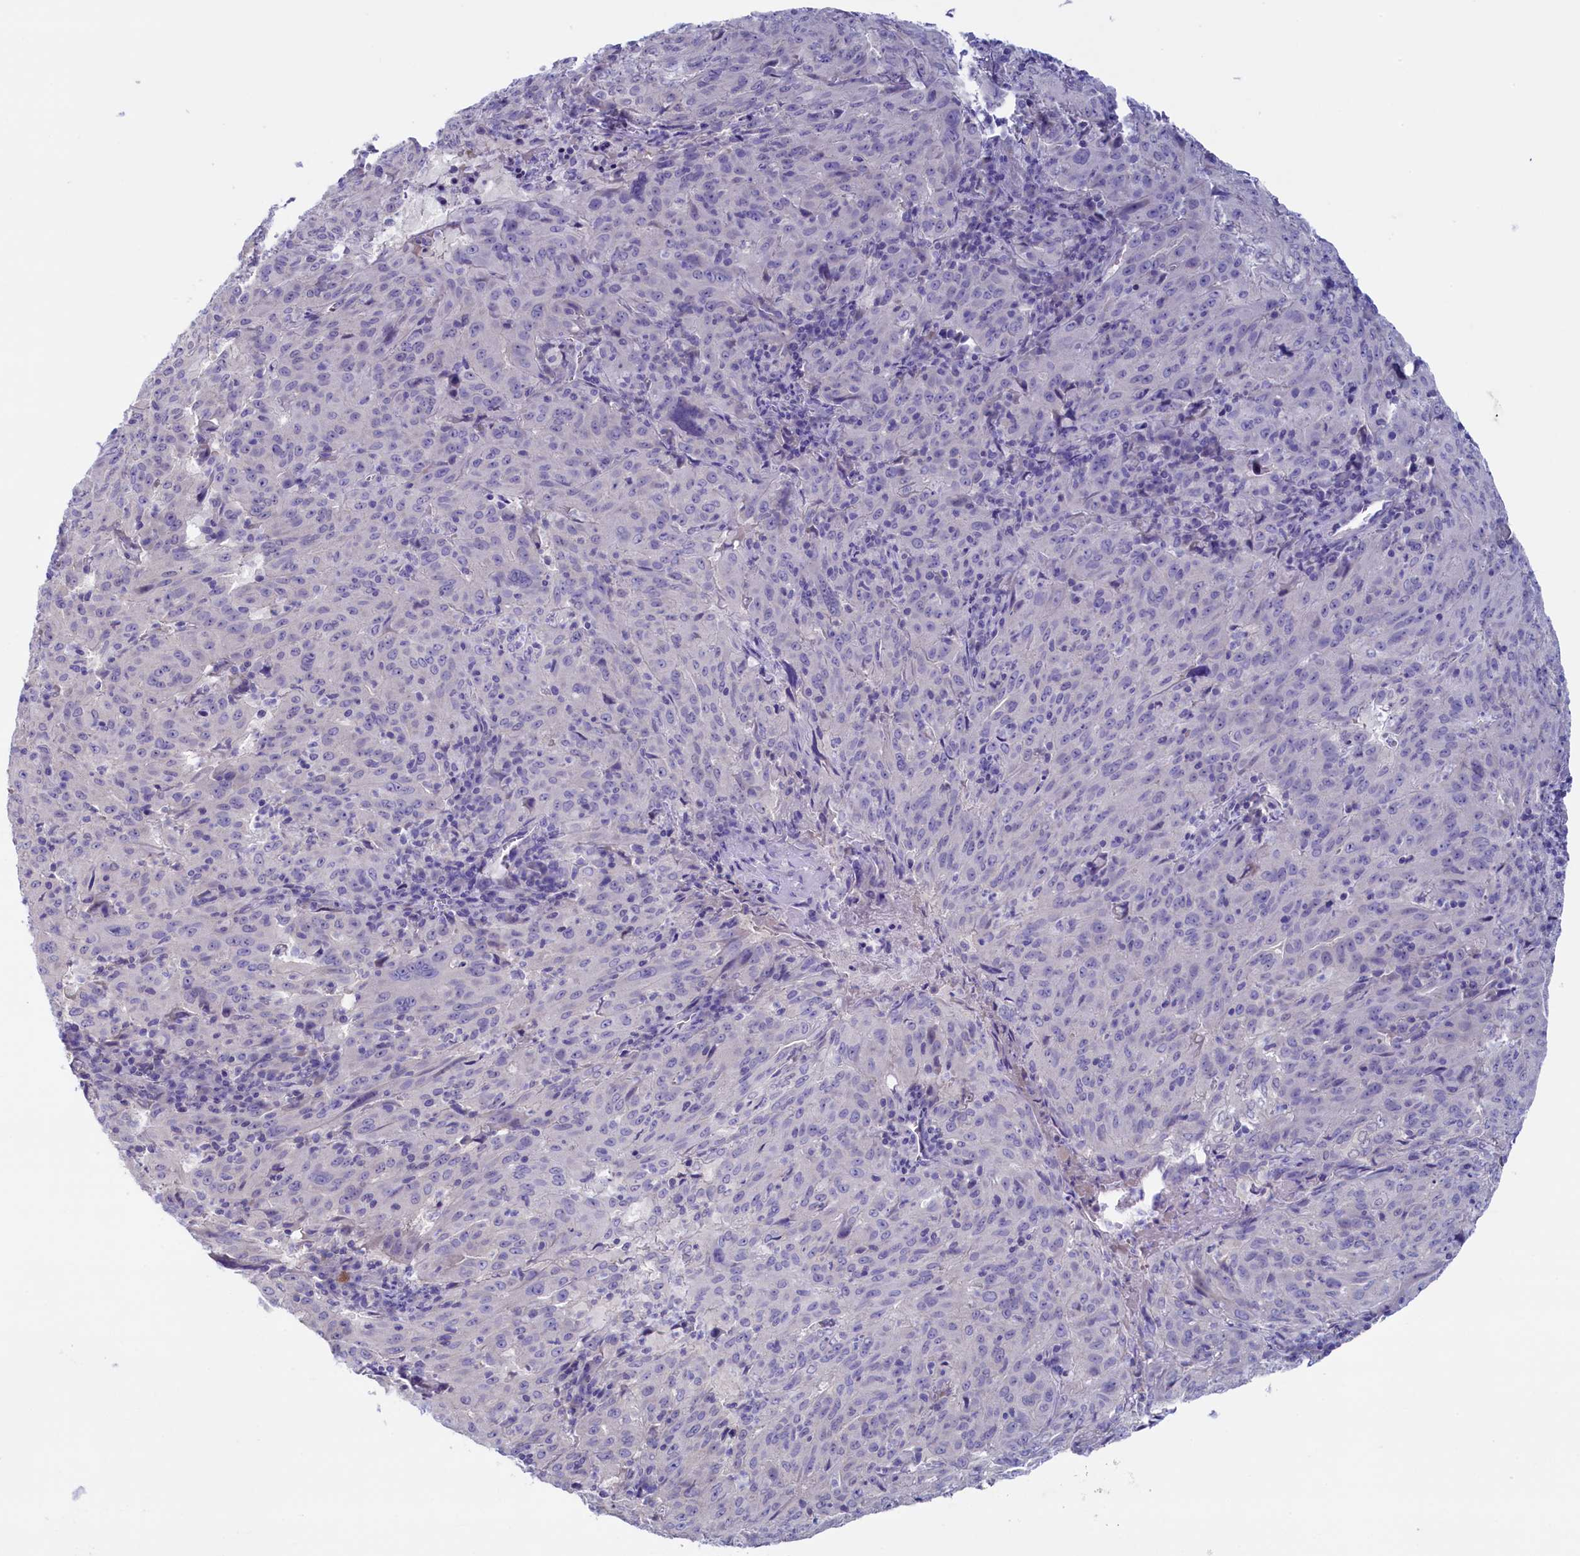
{"staining": {"intensity": "negative", "quantity": "none", "location": "none"}, "tissue": "pancreatic cancer", "cell_type": "Tumor cells", "image_type": "cancer", "snomed": [{"axis": "morphology", "description": "Adenocarcinoma, NOS"}, {"axis": "topography", "description": "Pancreas"}], "caption": "Pancreatic cancer (adenocarcinoma) was stained to show a protein in brown. There is no significant staining in tumor cells.", "gene": "FLYWCH2", "patient": {"sex": "male", "age": 63}}